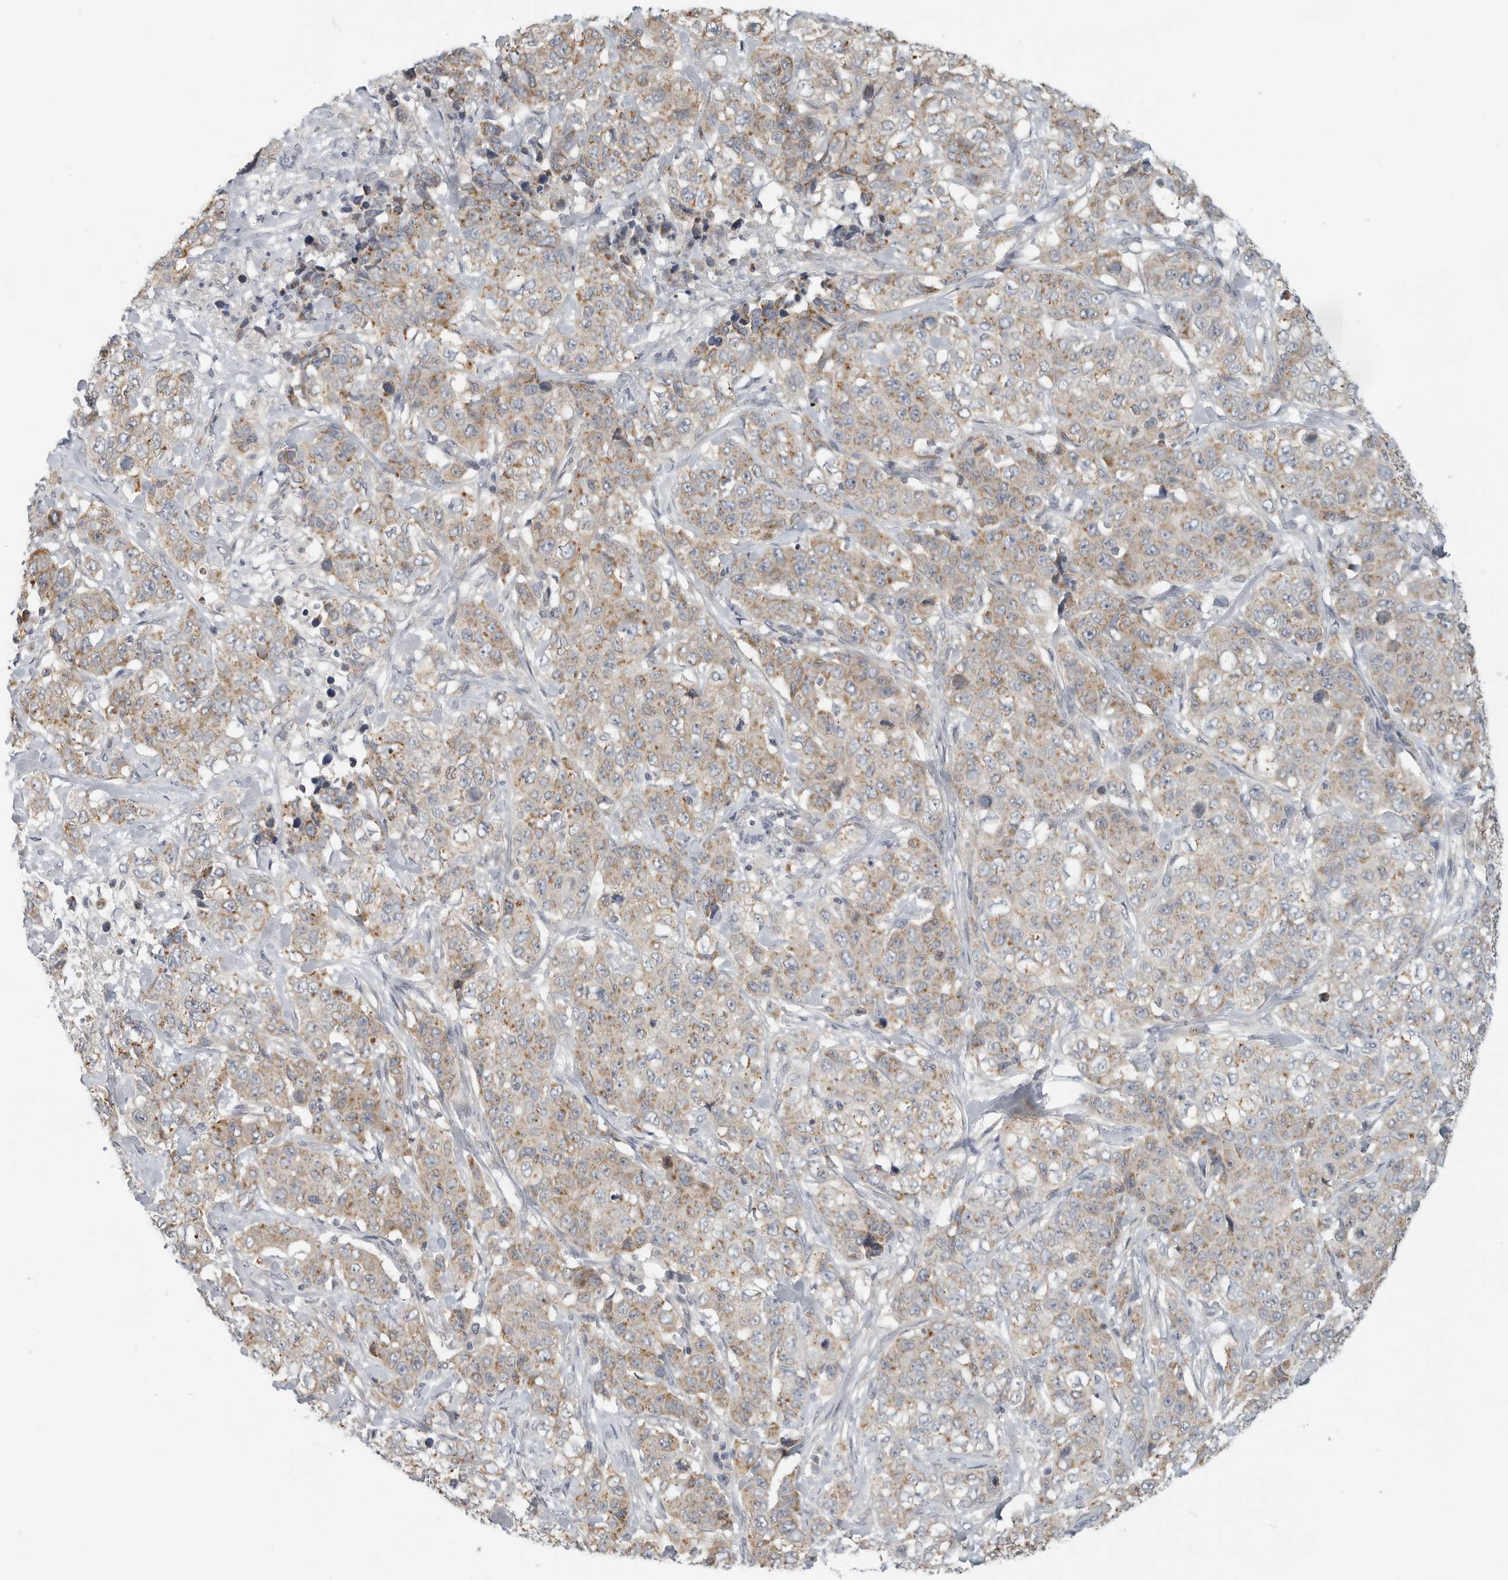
{"staining": {"intensity": "moderate", "quantity": "25%-75%", "location": "cytoplasmic/membranous"}, "tissue": "stomach cancer", "cell_type": "Tumor cells", "image_type": "cancer", "snomed": [{"axis": "morphology", "description": "Adenocarcinoma, NOS"}, {"axis": "topography", "description": "Stomach"}], "caption": "A high-resolution photomicrograph shows immunohistochemistry (IHC) staining of stomach cancer (adenocarcinoma), which exhibits moderate cytoplasmic/membranous positivity in about 25%-75% of tumor cells.", "gene": "IL12RB2", "patient": {"sex": "male", "age": 48}}